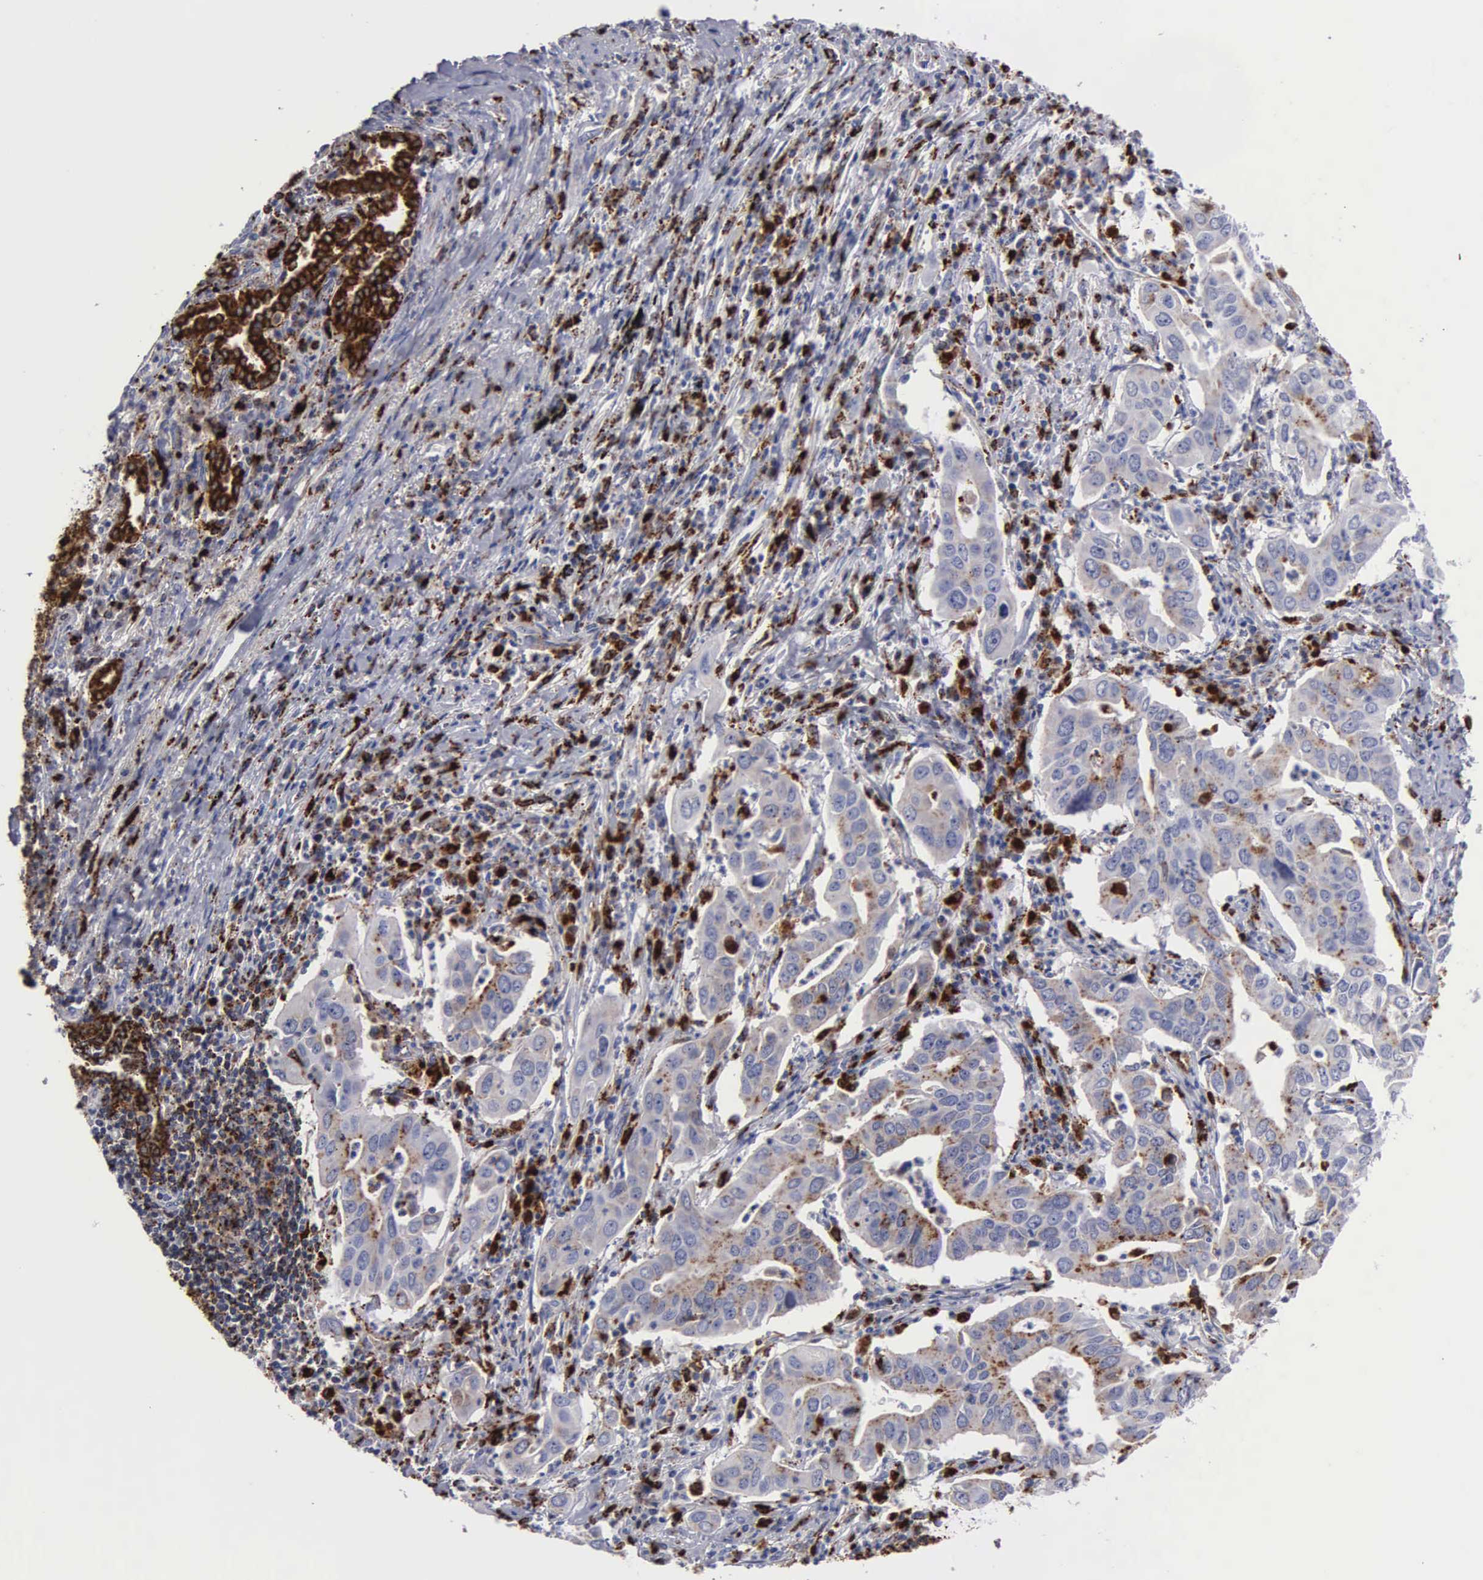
{"staining": {"intensity": "weak", "quantity": "25%-75%", "location": "cytoplasmic/membranous"}, "tissue": "lung cancer", "cell_type": "Tumor cells", "image_type": "cancer", "snomed": [{"axis": "morphology", "description": "Adenocarcinoma, NOS"}, {"axis": "topography", "description": "Lung"}], "caption": "This micrograph exhibits lung cancer (adenocarcinoma) stained with IHC to label a protein in brown. The cytoplasmic/membranous of tumor cells show weak positivity for the protein. Nuclei are counter-stained blue.", "gene": "CTSH", "patient": {"sex": "male", "age": 48}}